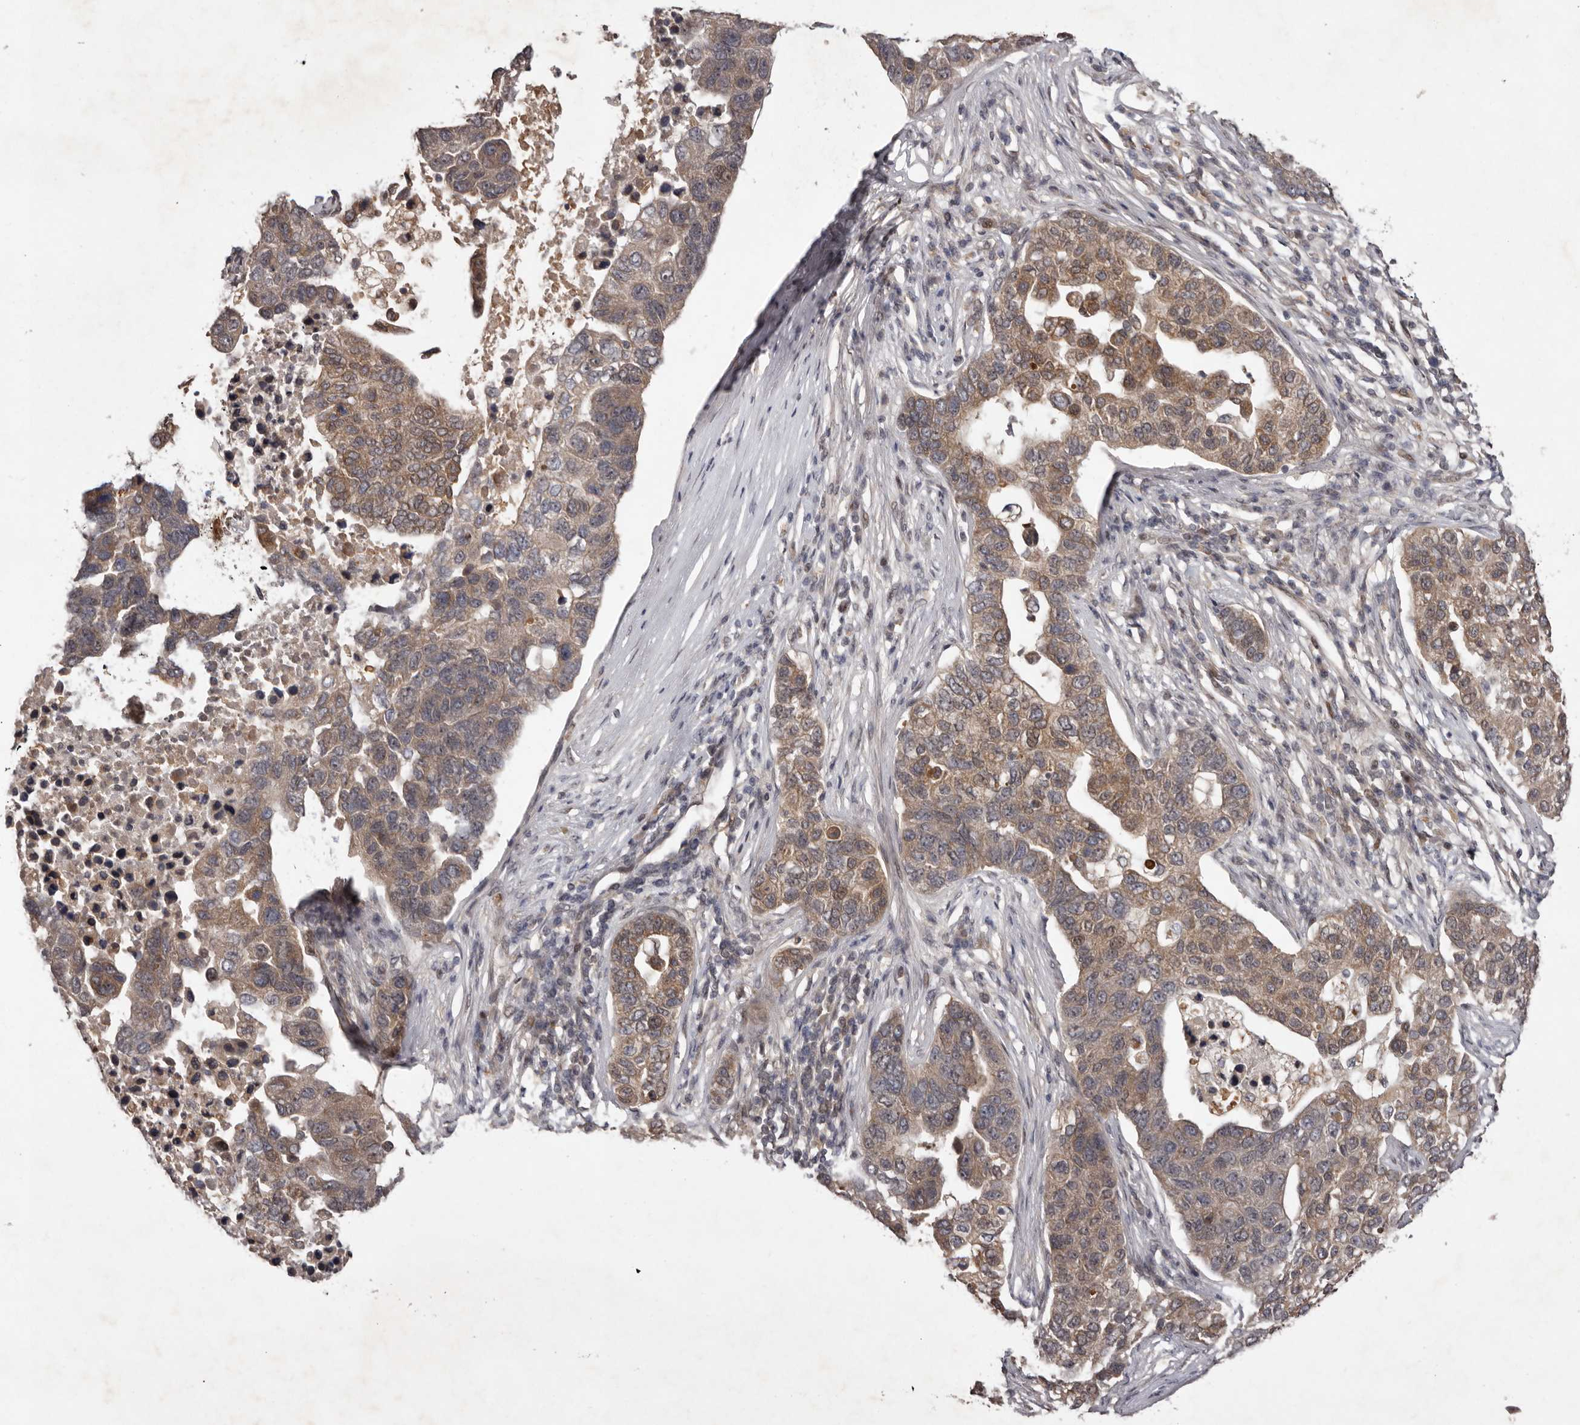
{"staining": {"intensity": "moderate", "quantity": ">75%", "location": "cytoplasmic/membranous"}, "tissue": "pancreatic cancer", "cell_type": "Tumor cells", "image_type": "cancer", "snomed": [{"axis": "morphology", "description": "Adenocarcinoma, NOS"}, {"axis": "topography", "description": "Pancreas"}], "caption": "Protein positivity by immunohistochemistry (IHC) displays moderate cytoplasmic/membranous expression in approximately >75% of tumor cells in pancreatic adenocarcinoma. The protein of interest is shown in brown color, while the nuclei are stained blue.", "gene": "ABL1", "patient": {"sex": "female", "age": 61}}